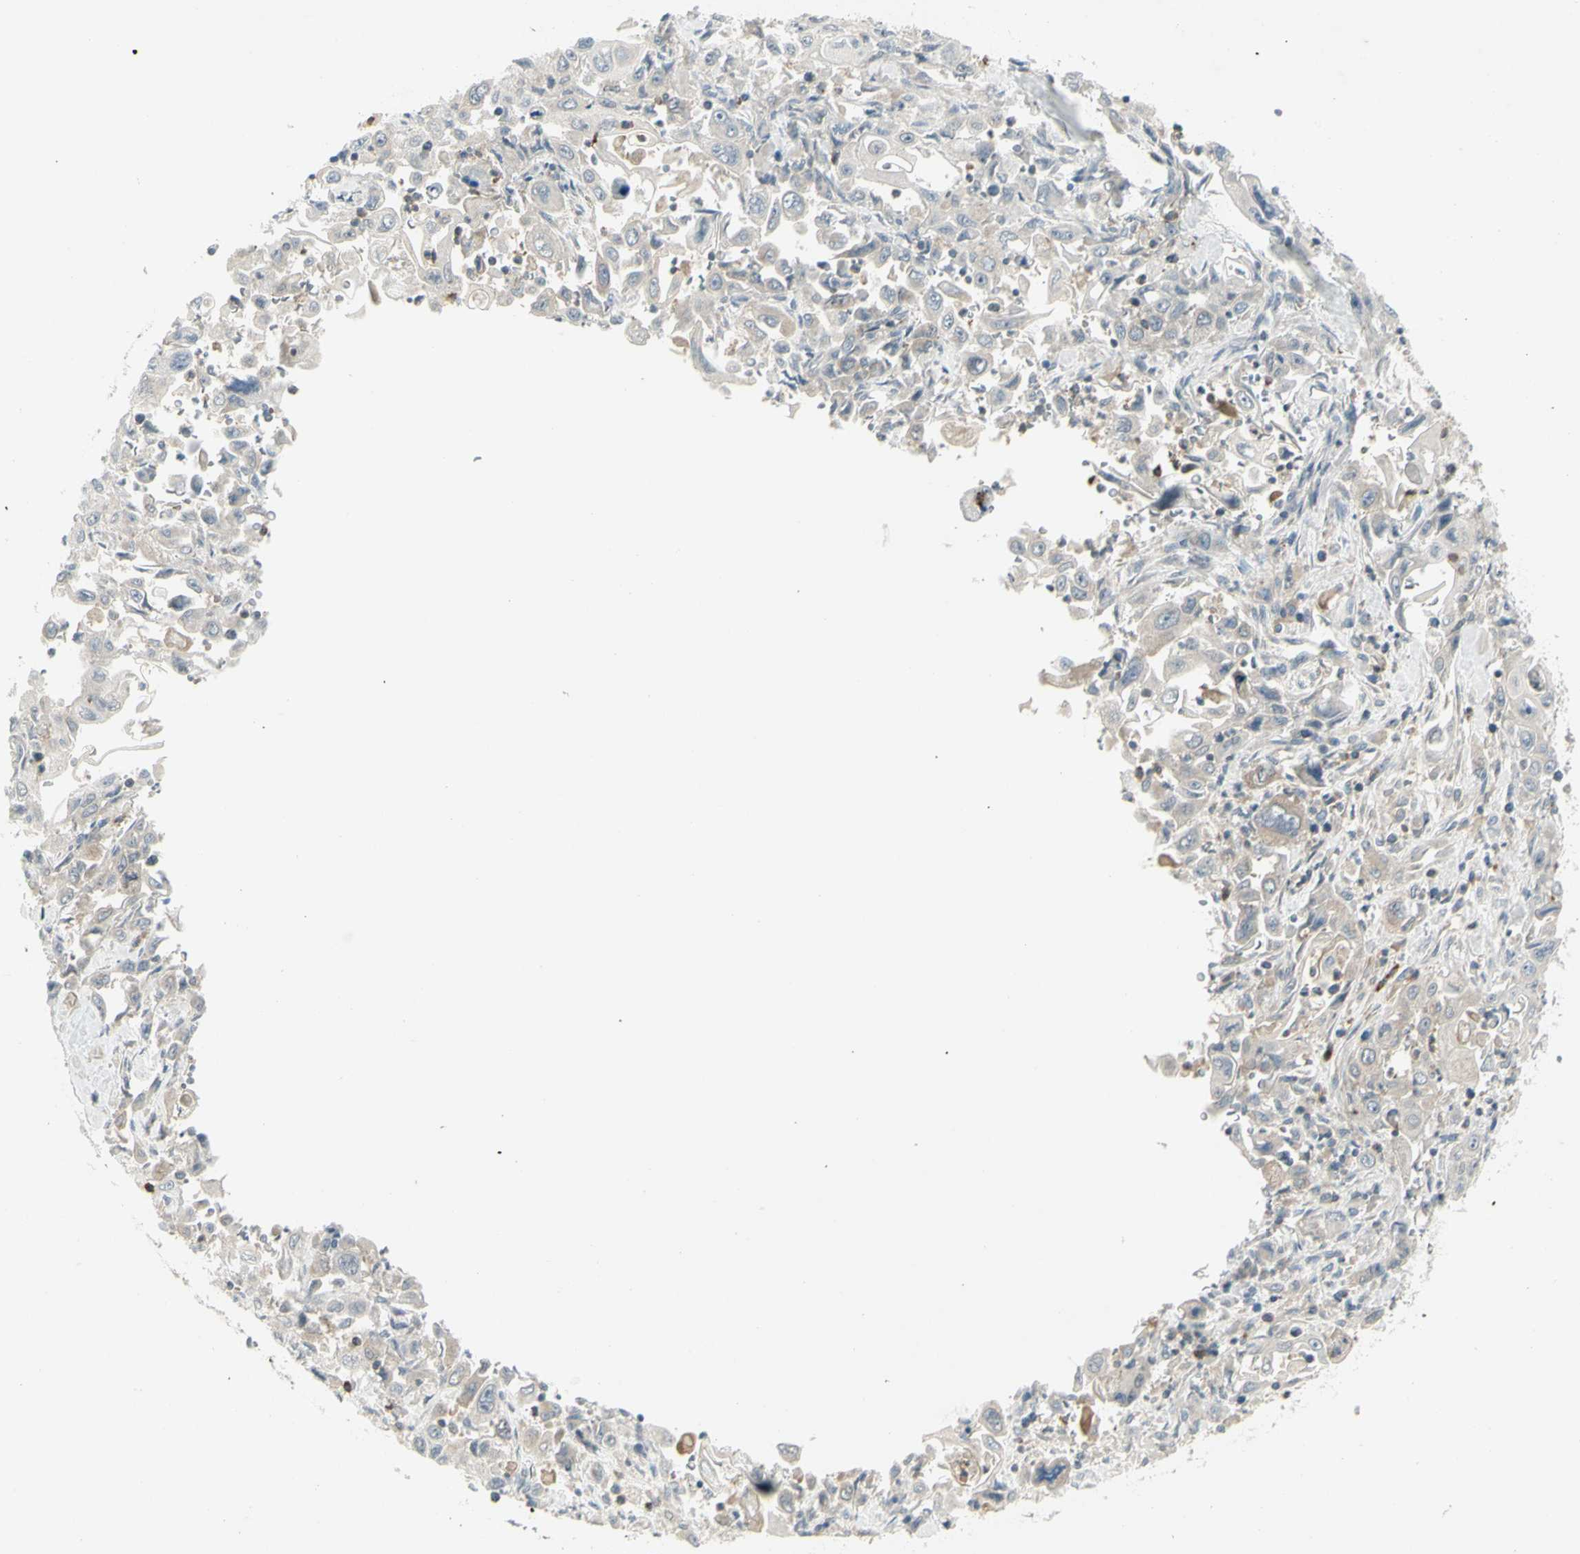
{"staining": {"intensity": "negative", "quantity": "none", "location": "none"}, "tissue": "pancreatic cancer", "cell_type": "Tumor cells", "image_type": "cancer", "snomed": [{"axis": "morphology", "description": "Adenocarcinoma, NOS"}, {"axis": "topography", "description": "Pancreas"}], "caption": "Pancreatic cancer (adenocarcinoma) was stained to show a protein in brown. There is no significant staining in tumor cells.", "gene": "CCNB2", "patient": {"sex": "male", "age": 70}}